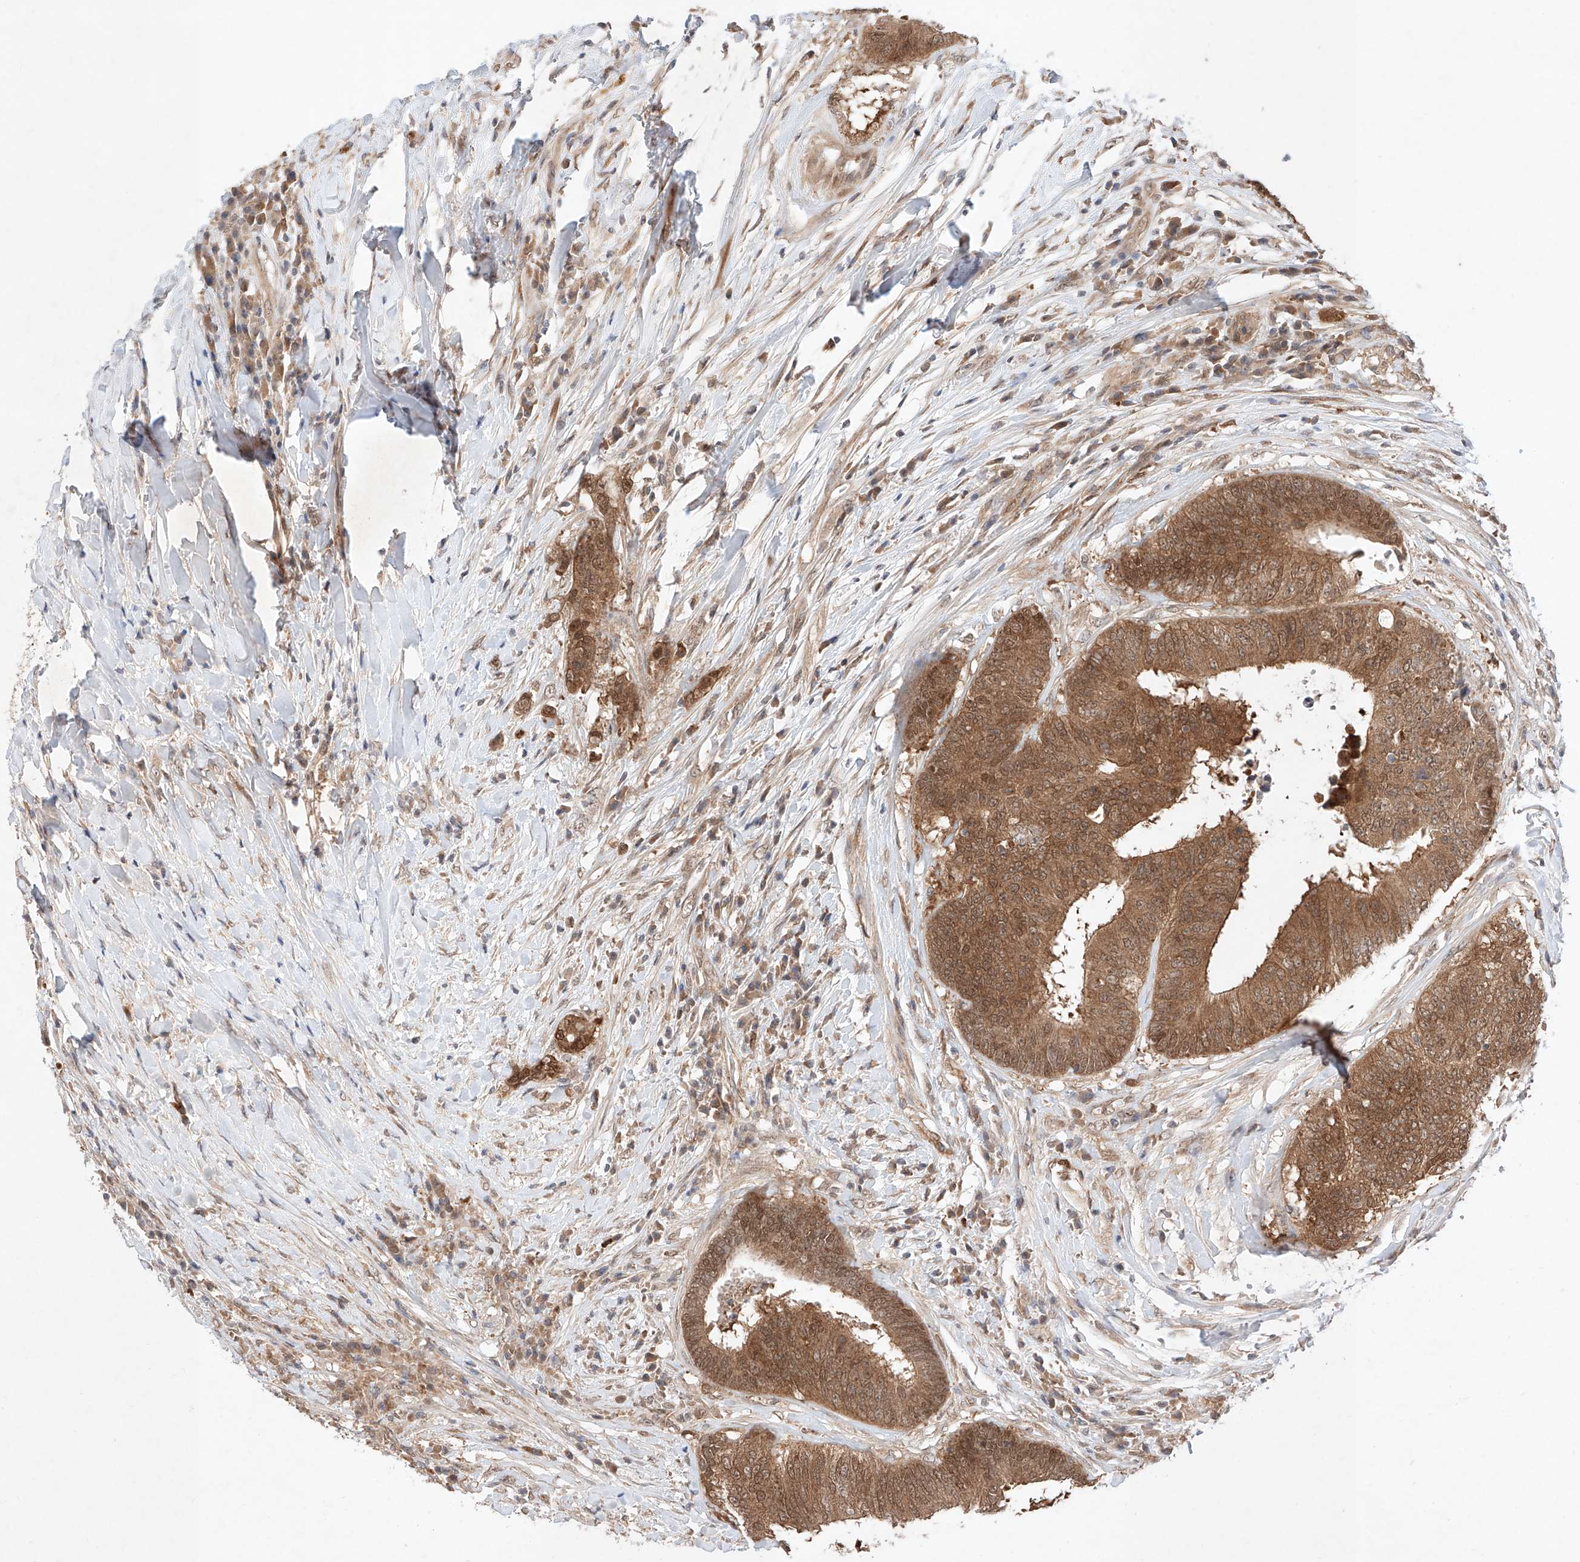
{"staining": {"intensity": "moderate", "quantity": ">75%", "location": "cytoplasmic/membranous,nuclear"}, "tissue": "colorectal cancer", "cell_type": "Tumor cells", "image_type": "cancer", "snomed": [{"axis": "morphology", "description": "Adenocarcinoma, NOS"}, {"axis": "topography", "description": "Rectum"}], "caption": "Protein positivity by IHC displays moderate cytoplasmic/membranous and nuclear expression in approximately >75% of tumor cells in colorectal cancer.", "gene": "ZNF124", "patient": {"sex": "male", "age": 72}}